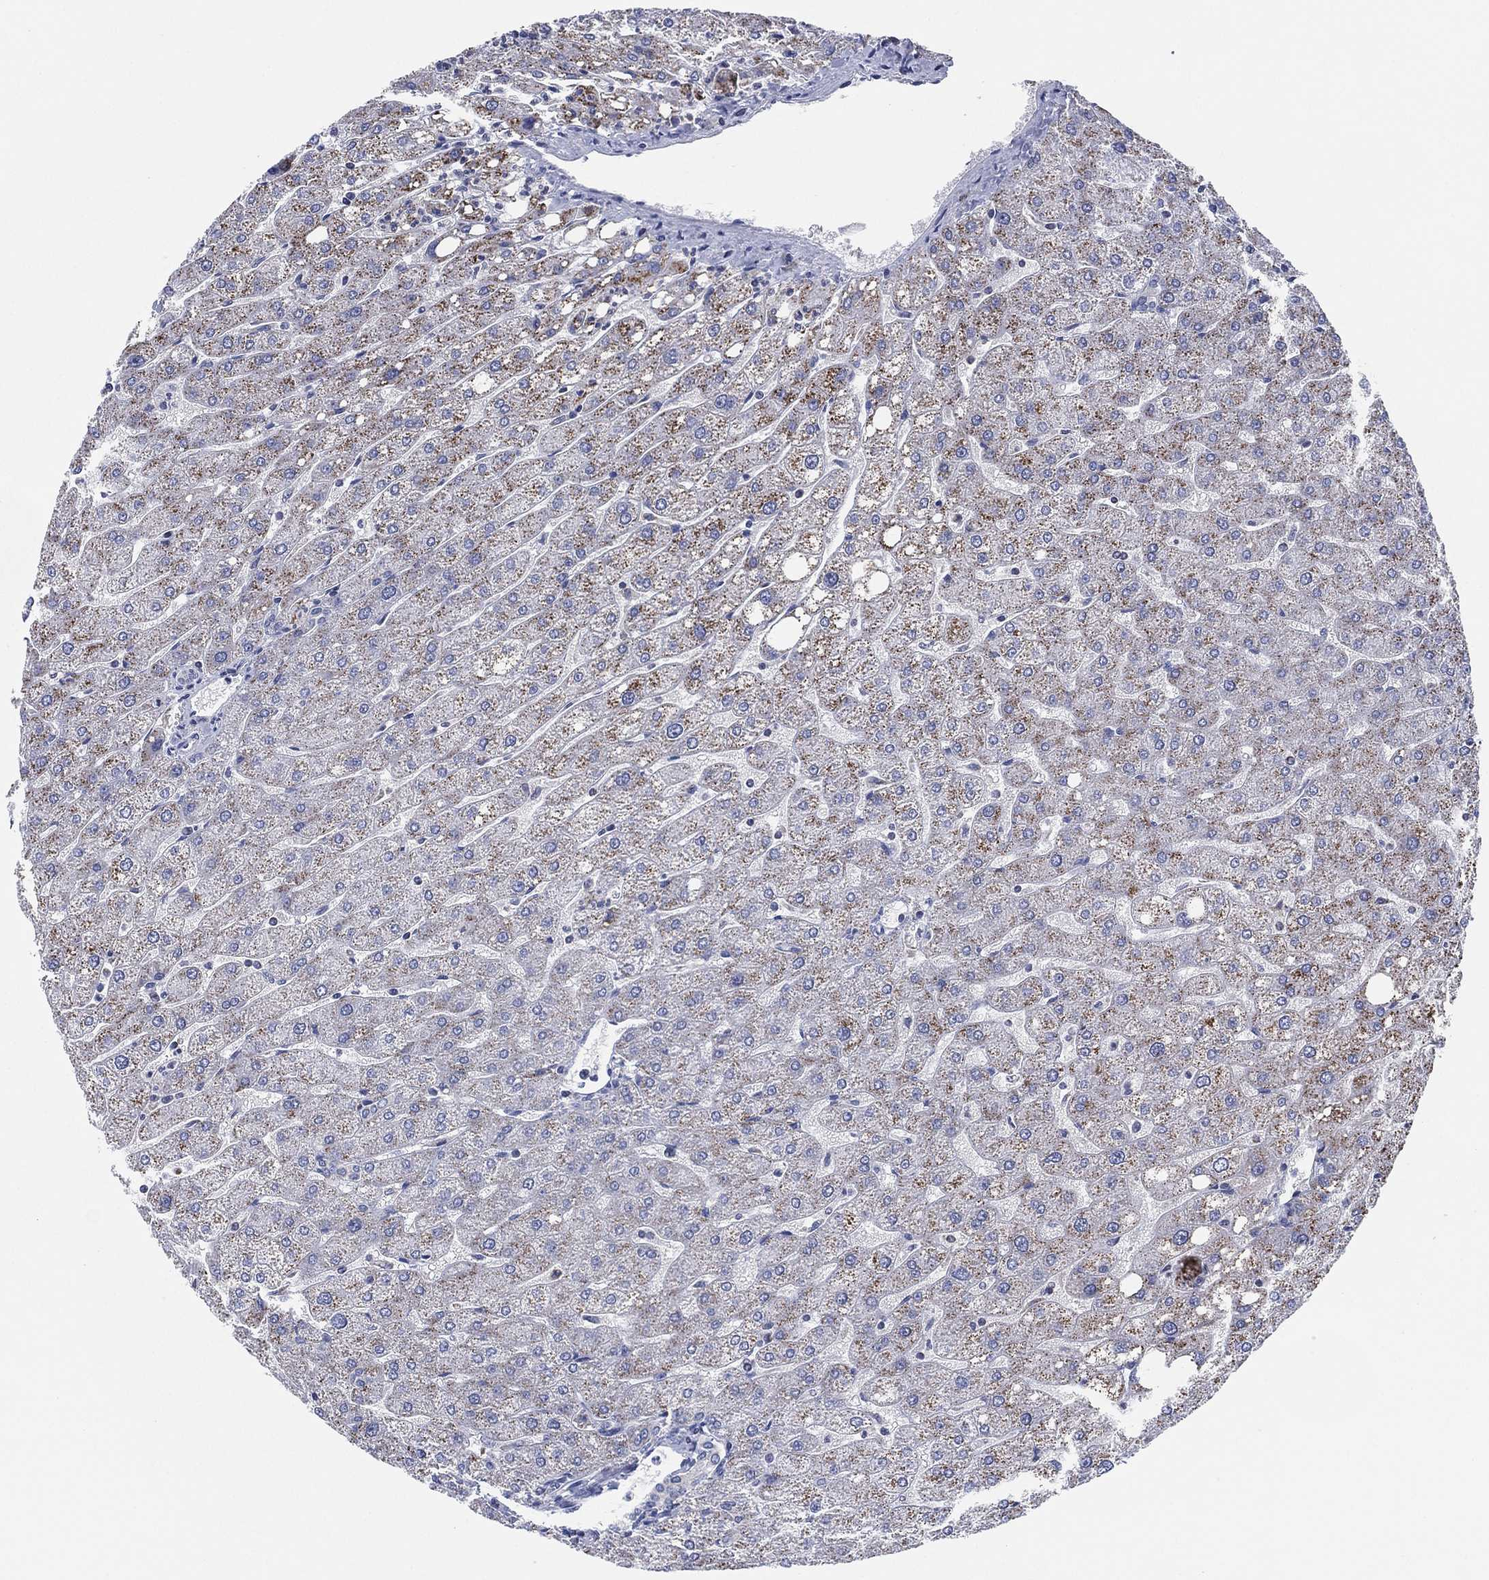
{"staining": {"intensity": "negative", "quantity": "none", "location": "none"}, "tissue": "liver", "cell_type": "Cholangiocytes", "image_type": "normal", "snomed": [{"axis": "morphology", "description": "Normal tissue, NOS"}, {"axis": "topography", "description": "Liver"}], "caption": "This photomicrograph is of benign liver stained with immunohistochemistry to label a protein in brown with the nuclei are counter-stained blue. There is no expression in cholangiocytes.", "gene": "CFTR", "patient": {"sex": "male", "age": 67}}